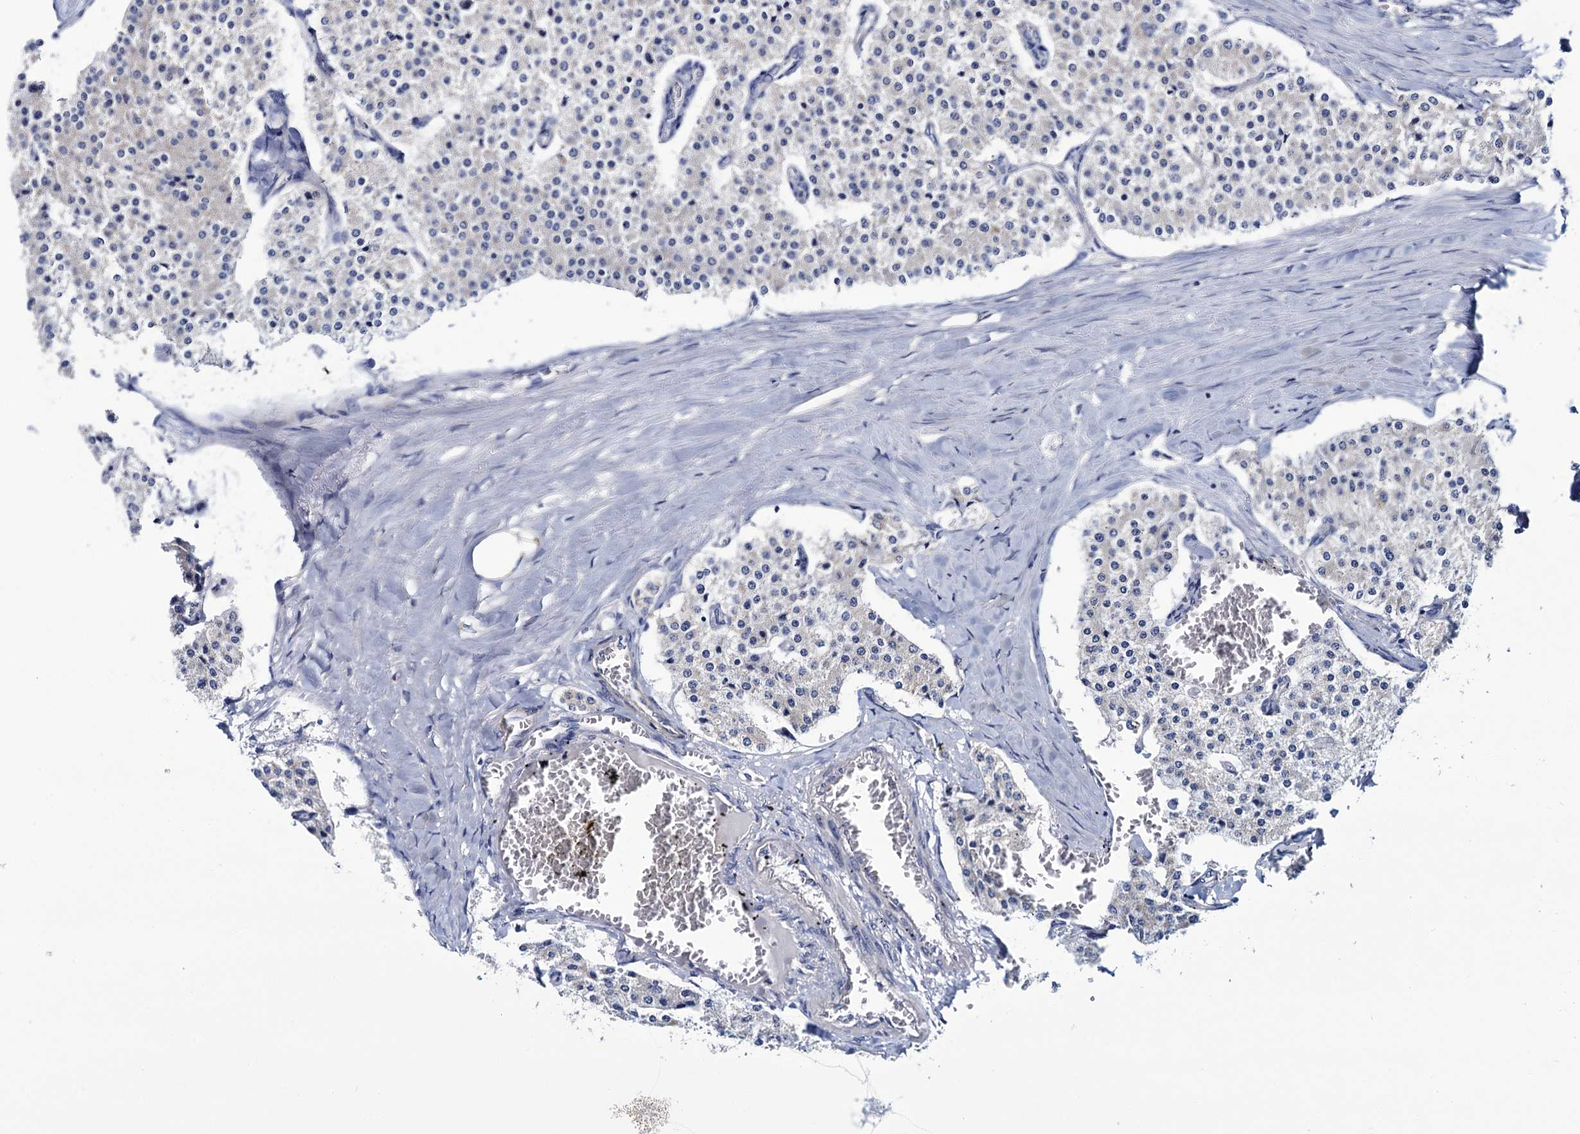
{"staining": {"intensity": "negative", "quantity": "none", "location": "none"}, "tissue": "carcinoid", "cell_type": "Tumor cells", "image_type": "cancer", "snomed": [{"axis": "morphology", "description": "Carcinoid, malignant, NOS"}, {"axis": "topography", "description": "Colon"}], "caption": "Protein analysis of malignant carcinoid displays no significant staining in tumor cells. (DAB IHC with hematoxylin counter stain).", "gene": "CEP295", "patient": {"sex": "female", "age": 52}}